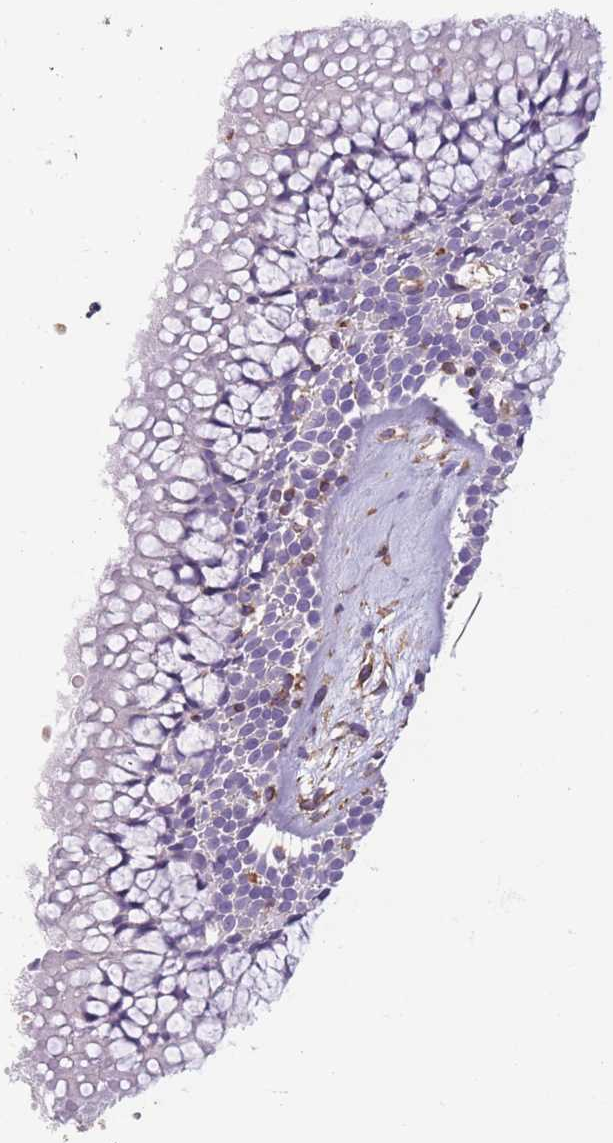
{"staining": {"intensity": "weak", "quantity": "<25%", "location": "cytoplasmic/membranous"}, "tissue": "nasopharynx", "cell_type": "Respiratory epithelial cells", "image_type": "normal", "snomed": [{"axis": "morphology", "description": "Normal tissue, NOS"}, {"axis": "topography", "description": "Nasopharynx"}], "caption": "Immunohistochemical staining of normal nasopharynx displays no significant expression in respiratory epithelial cells.", "gene": "ADD1", "patient": {"sex": "male", "age": 65}}